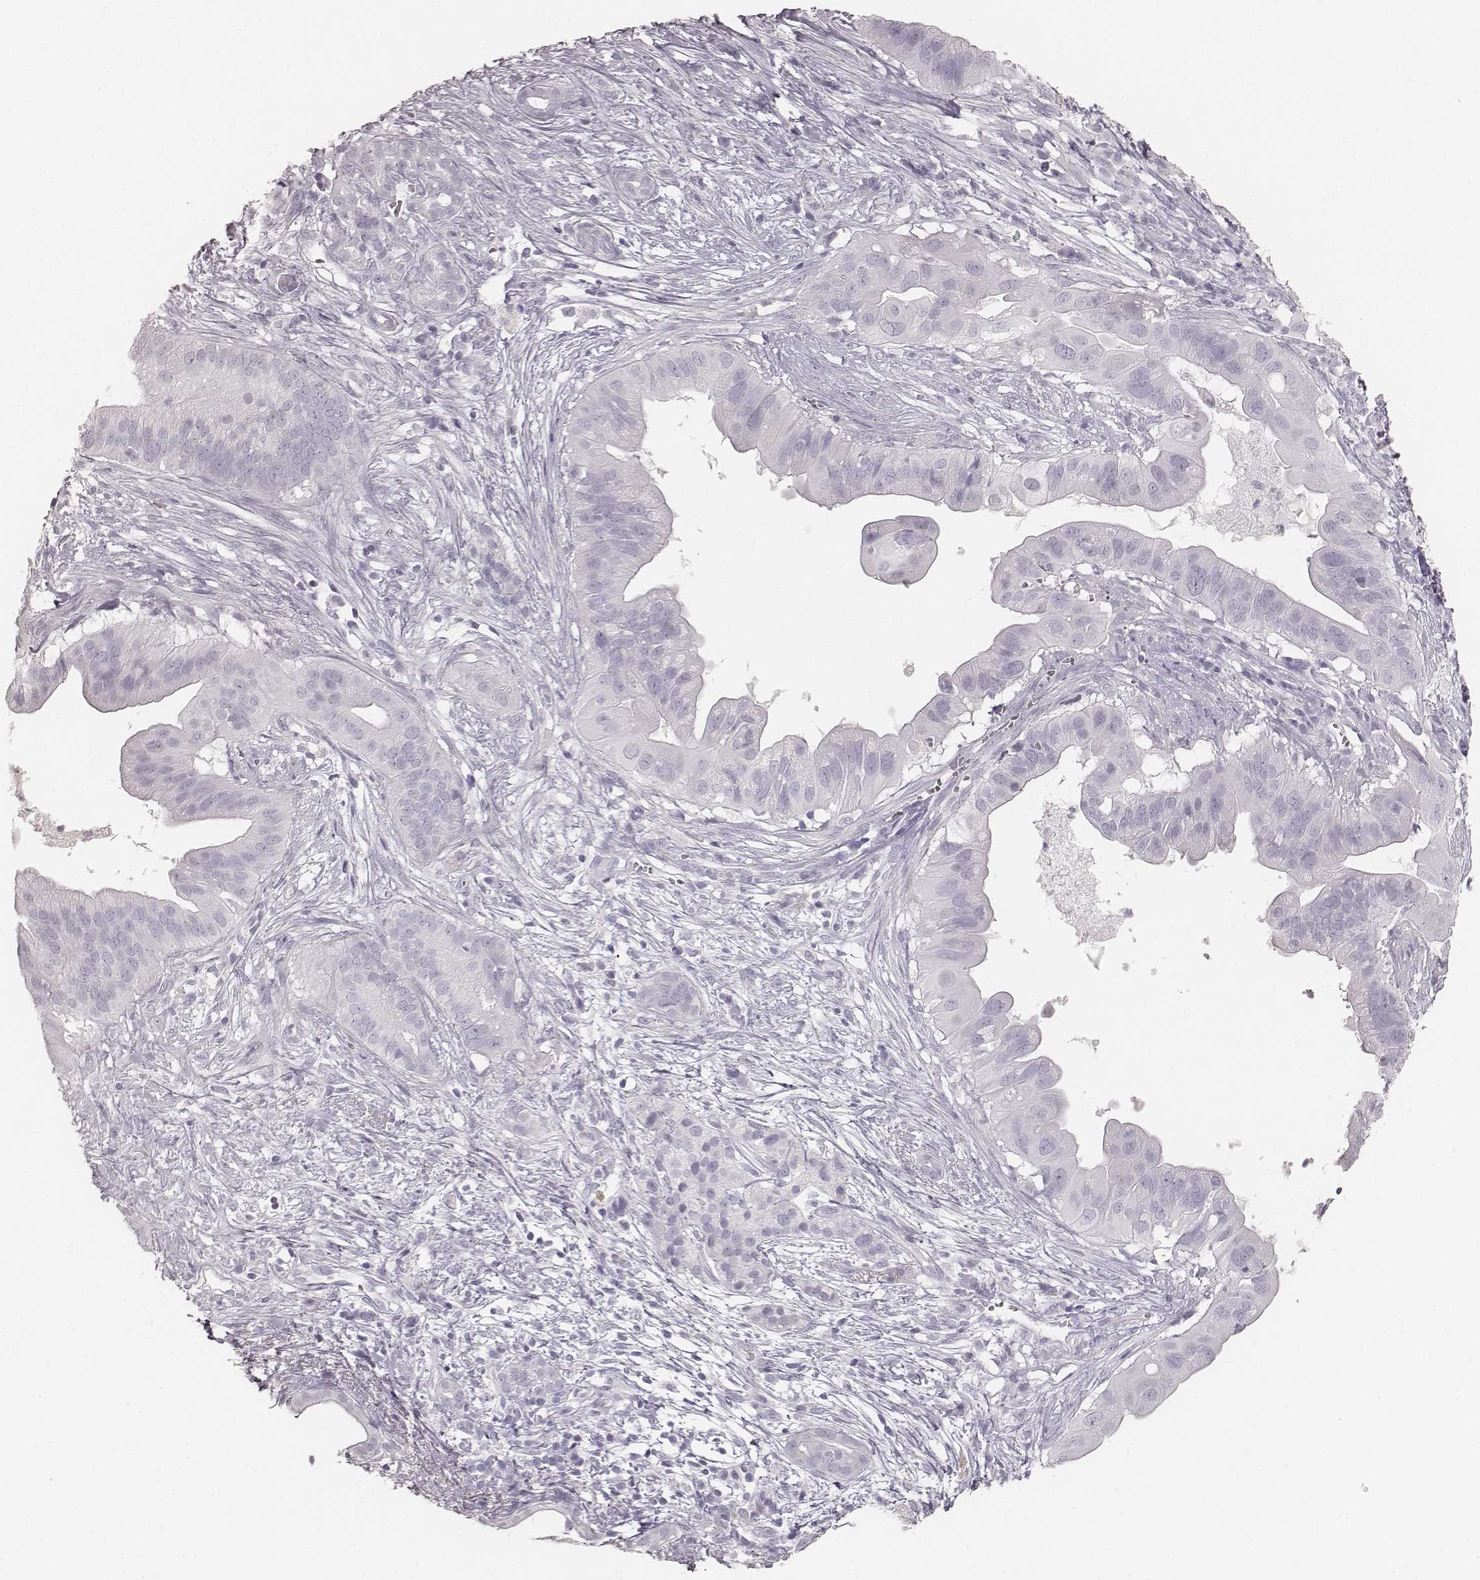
{"staining": {"intensity": "negative", "quantity": "none", "location": "none"}, "tissue": "pancreatic cancer", "cell_type": "Tumor cells", "image_type": "cancer", "snomed": [{"axis": "morphology", "description": "Adenocarcinoma, NOS"}, {"axis": "topography", "description": "Pancreas"}], "caption": "Immunohistochemistry image of neoplastic tissue: pancreatic adenocarcinoma stained with DAB reveals no significant protein expression in tumor cells.", "gene": "KRT34", "patient": {"sex": "male", "age": 61}}